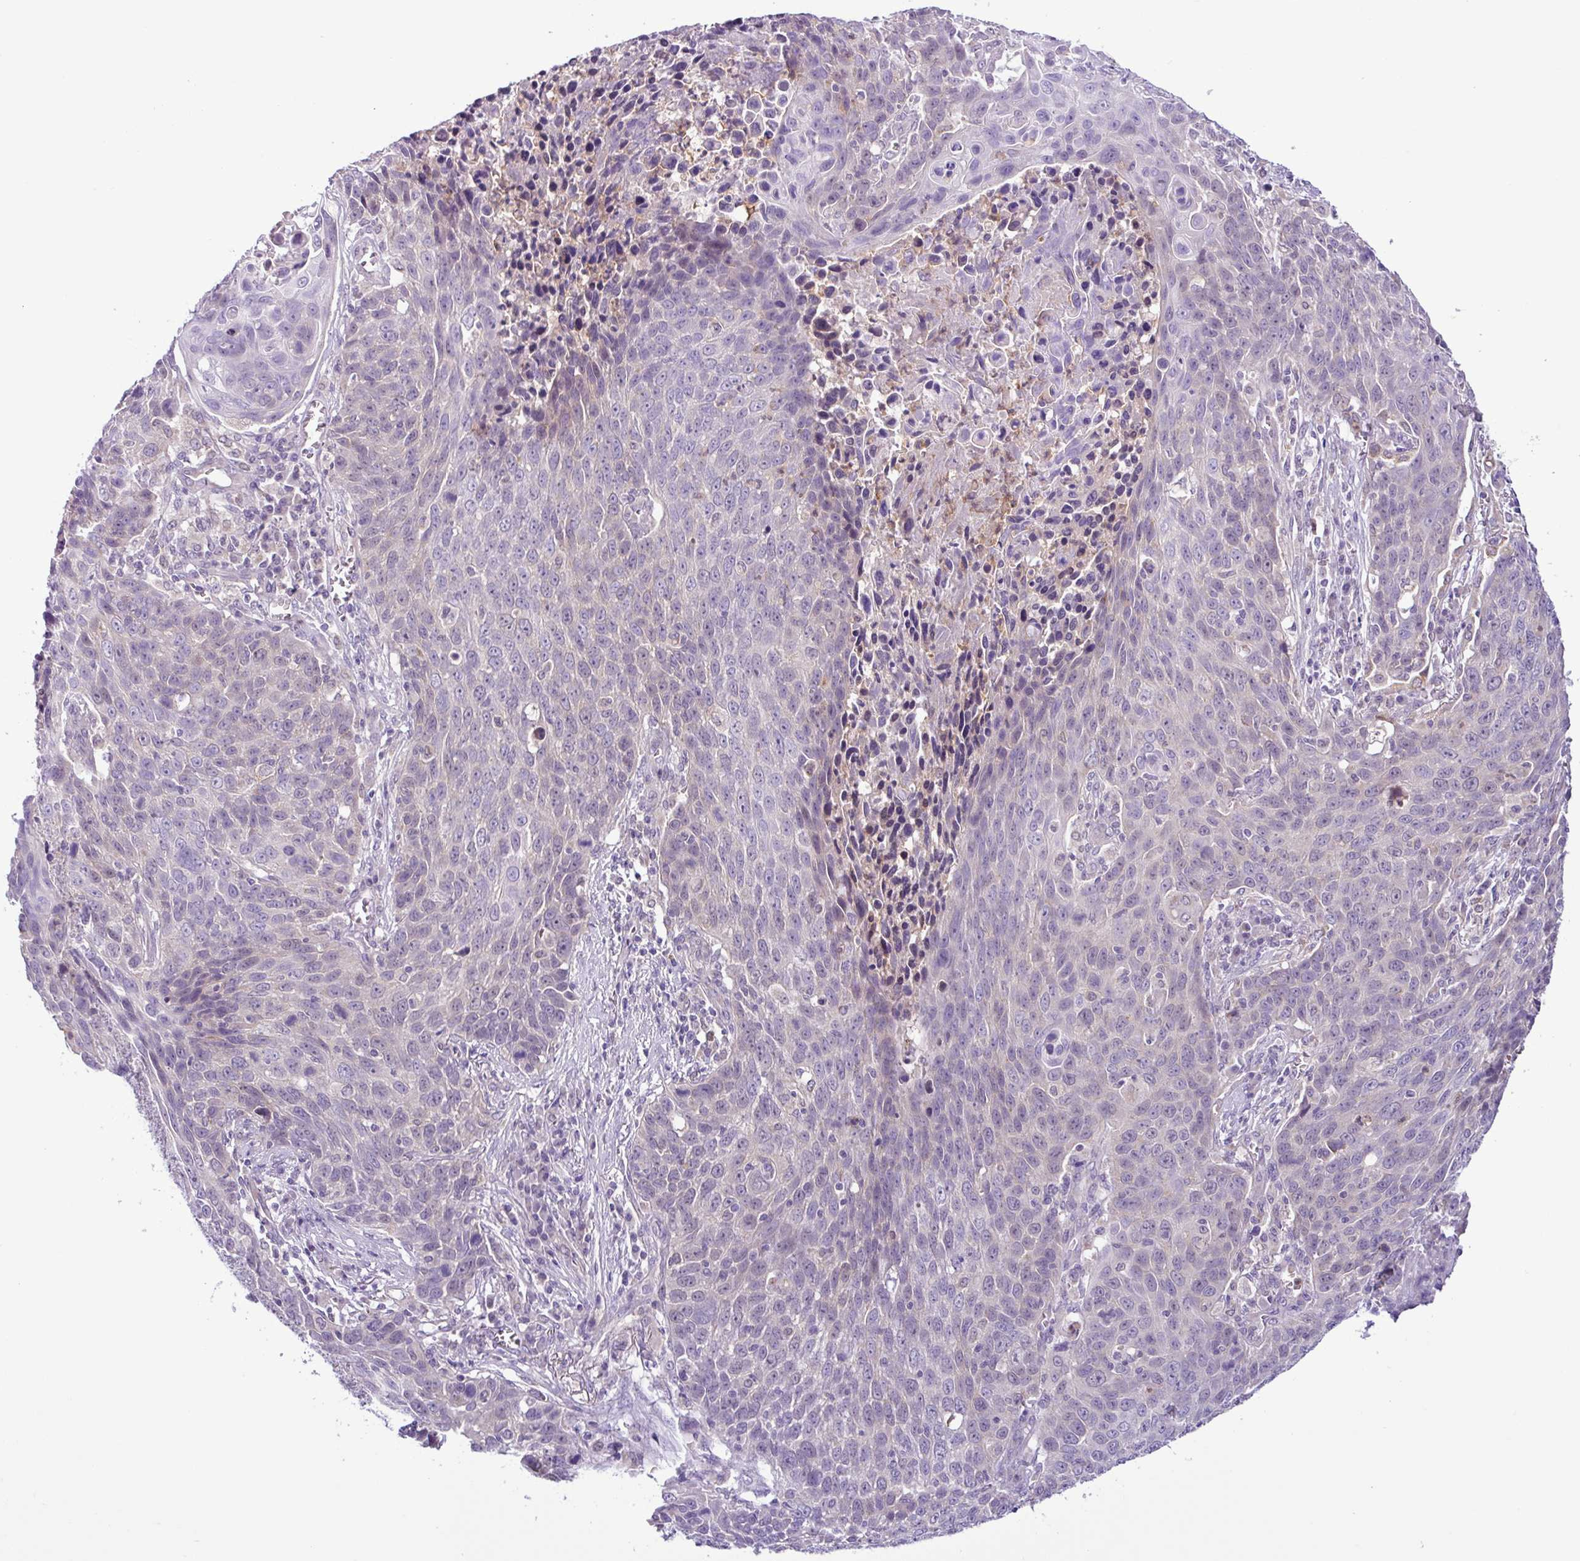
{"staining": {"intensity": "negative", "quantity": "none", "location": "none"}, "tissue": "lung cancer", "cell_type": "Tumor cells", "image_type": "cancer", "snomed": [{"axis": "morphology", "description": "Squamous cell carcinoma, NOS"}, {"axis": "topography", "description": "Lung"}], "caption": "The histopathology image reveals no staining of tumor cells in lung cancer (squamous cell carcinoma).", "gene": "TONSL", "patient": {"sex": "male", "age": 78}}